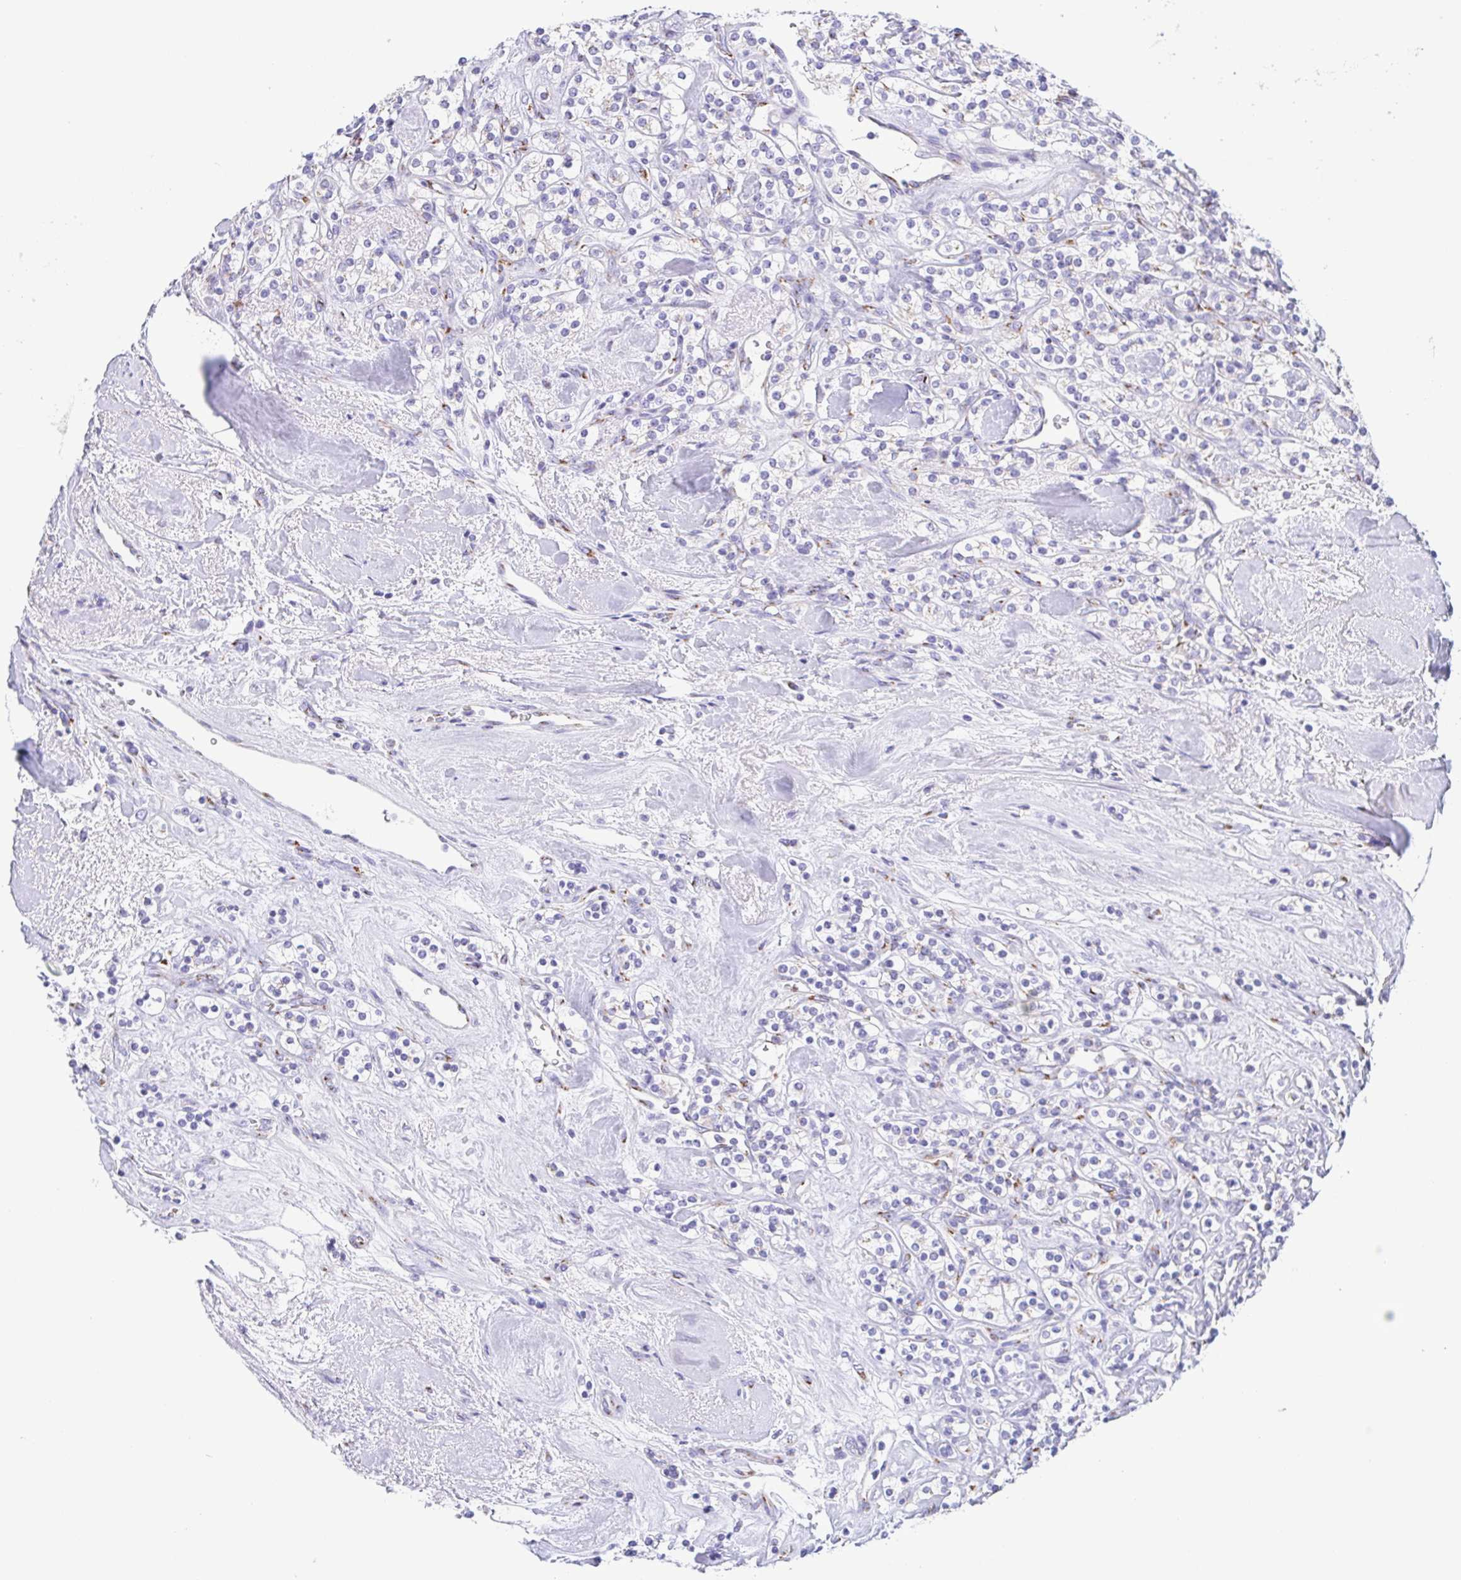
{"staining": {"intensity": "negative", "quantity": "none", "location": "none"}, "tissue": "renal cancer", "cell_type": "Tumor cells", "image_type": "cancer", "snomed": [{"axis": "morphology", "description": "Adenocarcinoma, NOS"}, {"axis": "topography", "description": "Kidney"}], "caption": "Immunohistochemistry (IHC) image of neoplastic tissue: adenocarcinoma (renal) stained with DAB displays no significant protein expression in tumor cells. (DAB (3,3'-diaminobenzidine) IHC with hematoxylin counter stain).", "gene": "SULT1B1", "patient": {"sex": "male", "age": 77}}